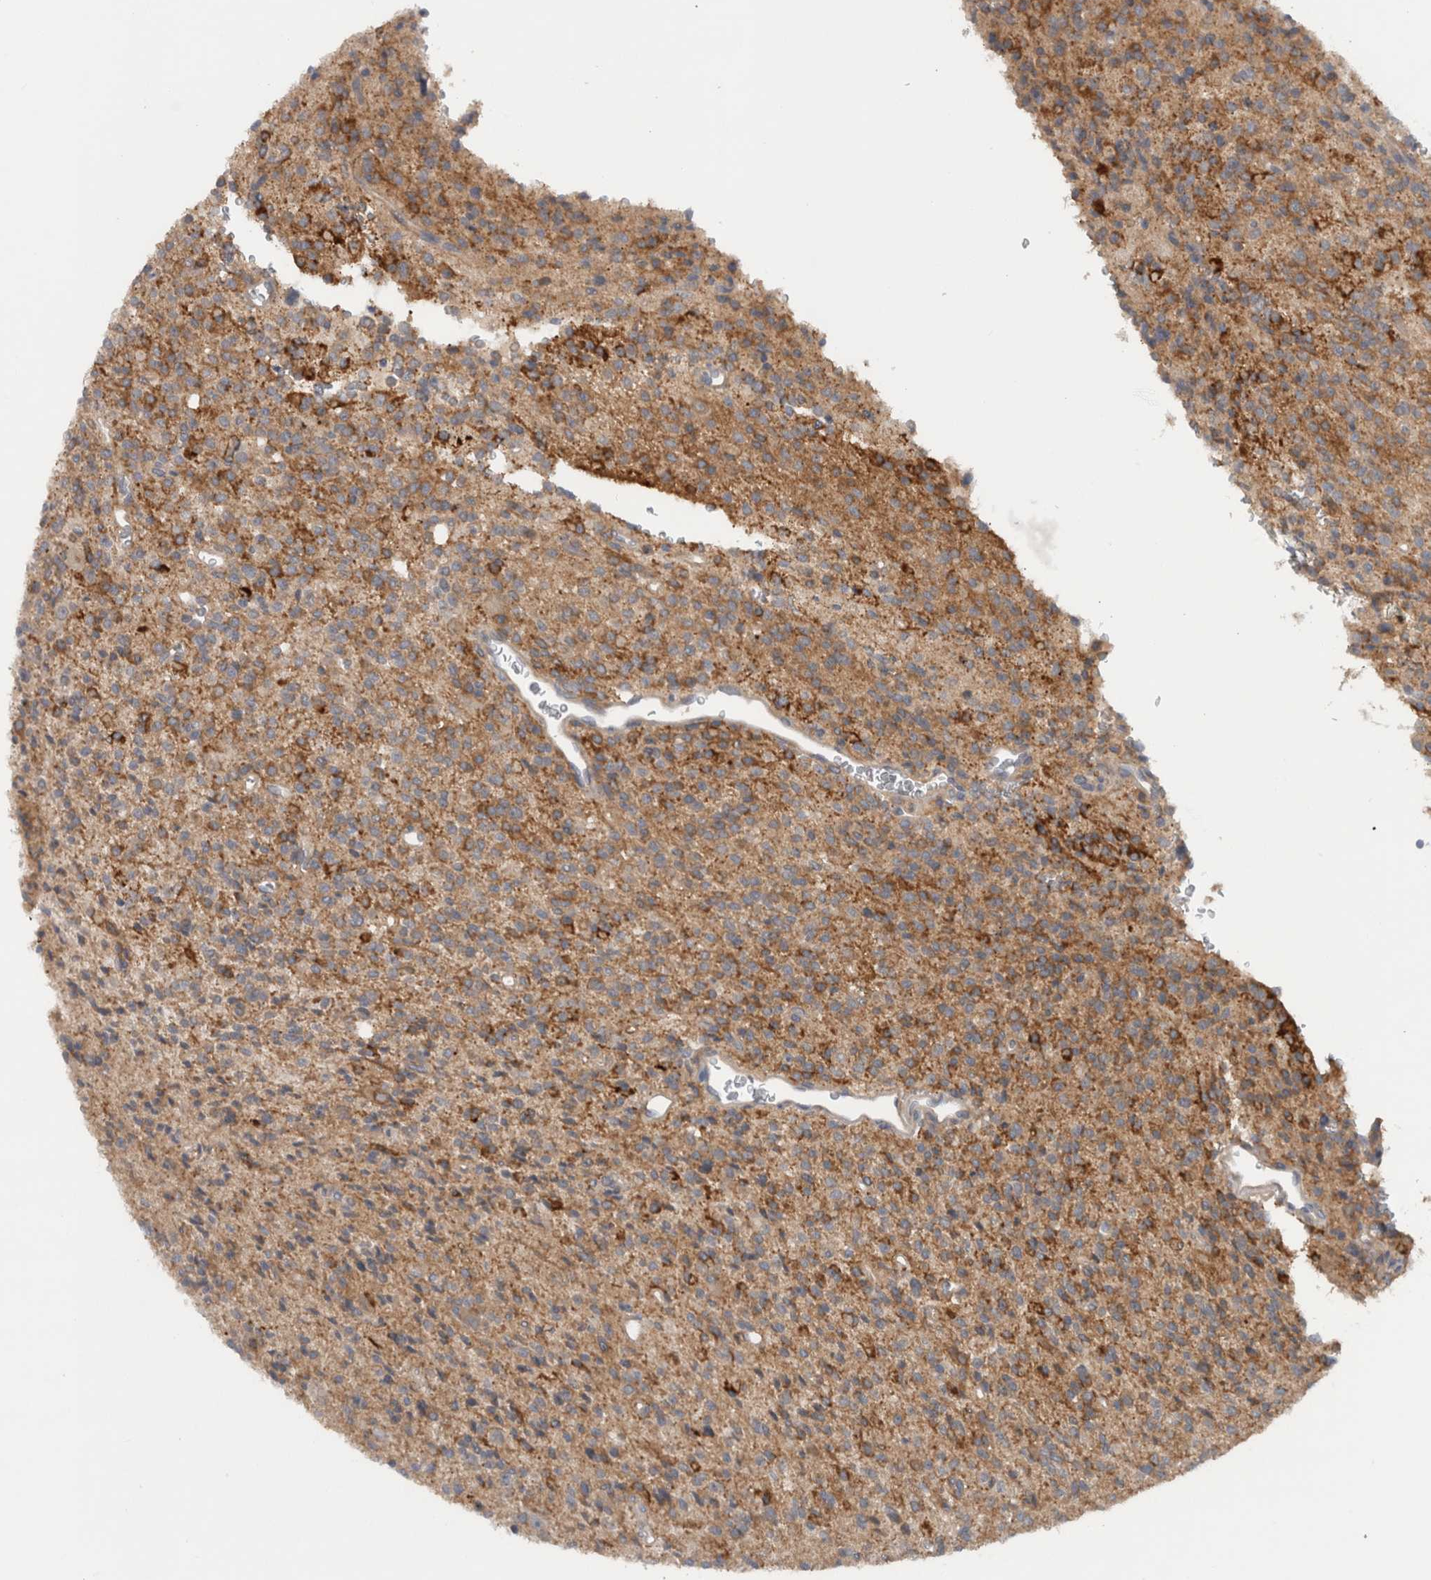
{"staining": {"intensity": "moderate", "quantity": ">75%", "location": "cytoplasmic/membranous"}, "tissue": "glioma", "cell_type": "Tumor cells", "image_type": "cancer", "snomed": [{"axis": "morphology", "description": "Glioma, malignant, High grade"}, {"axis": "topography", "description": "Brain"}], "caption": "An IHC micrograph of tumor tissue is shown. Protein staining in brown highlights moderate cytoplasmic/membranous positivity in glioma within tumor cells.", "gene": "SCARA5", "patient": {"sex": "male", "age": 34}}